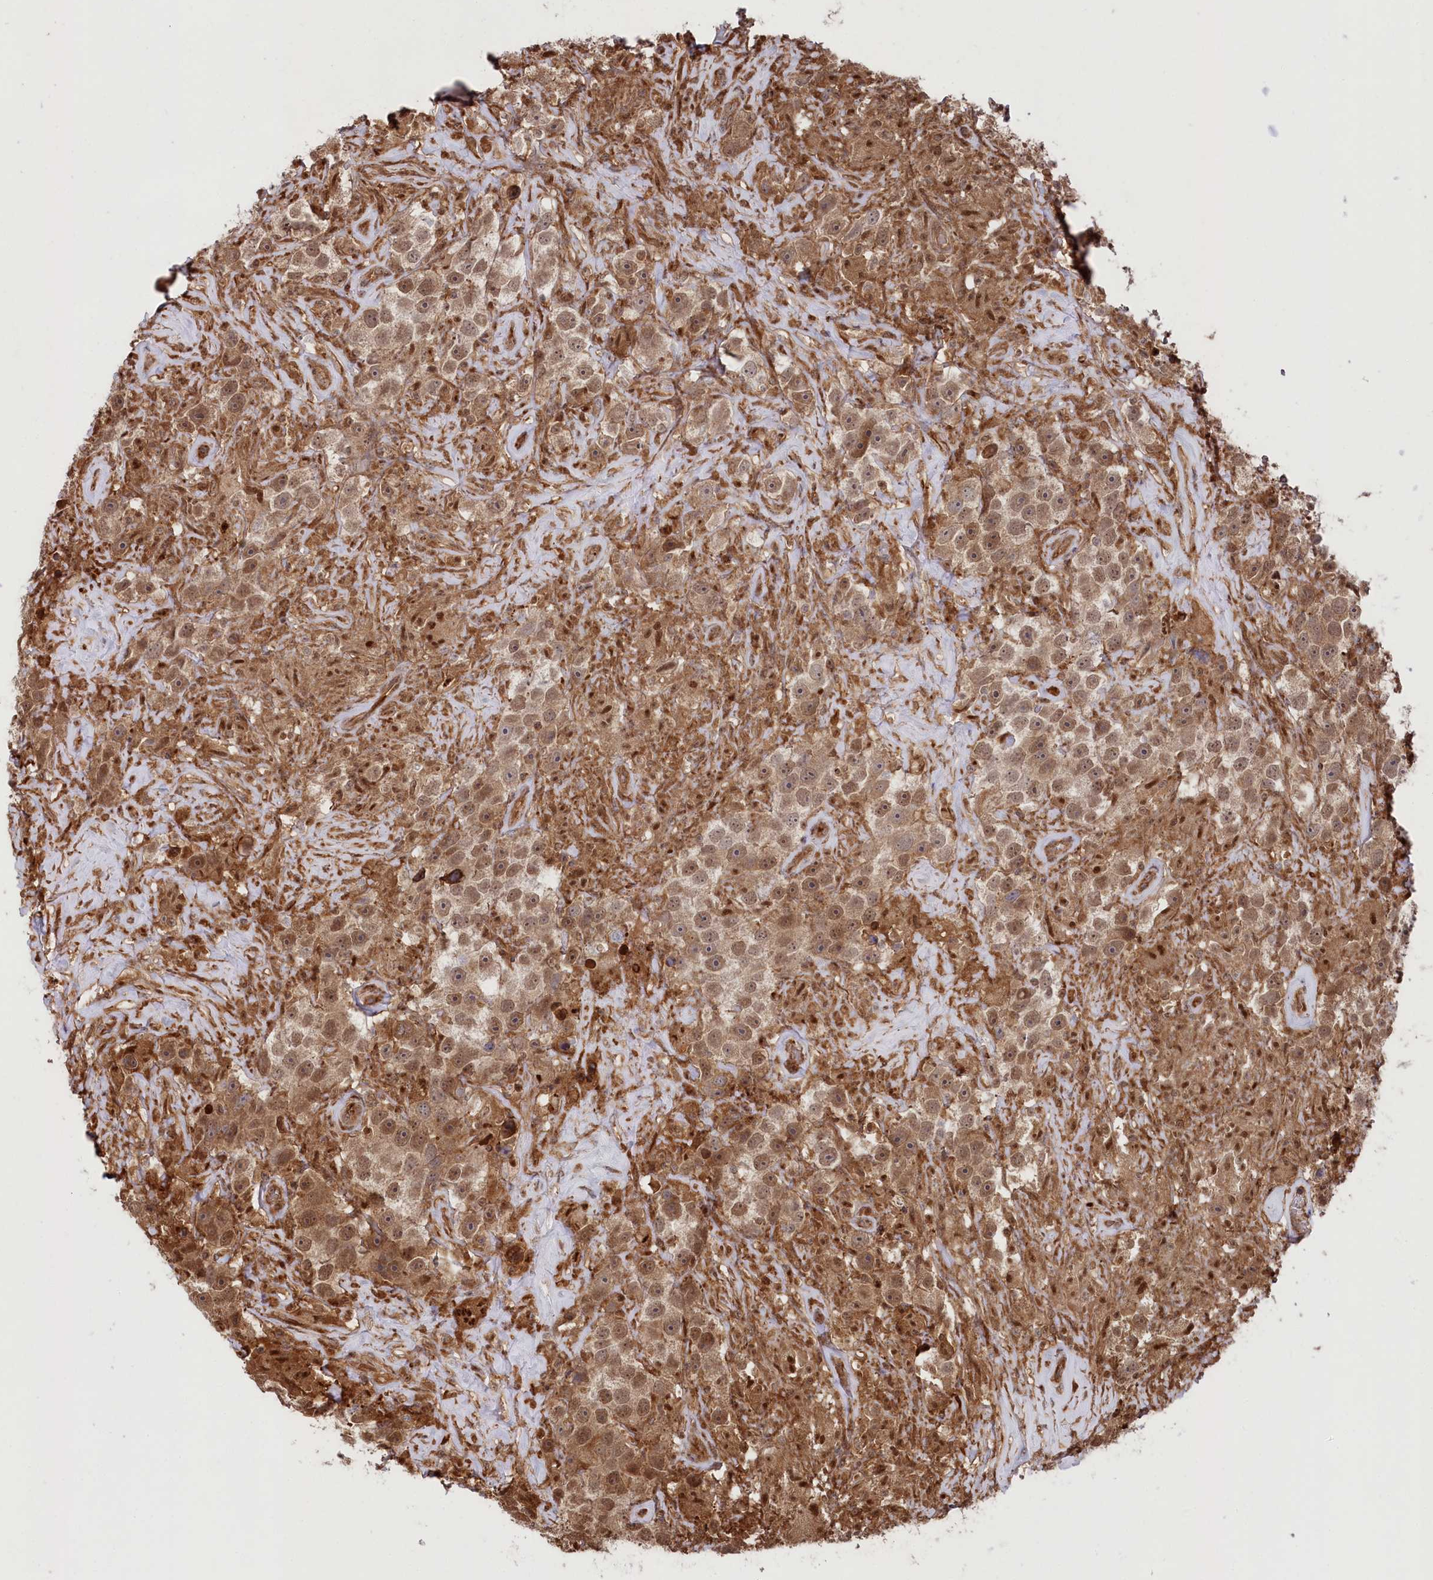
{"staining": {"intensity": "moderate", "quantity": ">75%", "location": "cytoplasmic/membranous,nuclear"}, "tissue": "testis cancer", "cell_type": "Tumor cells", "image_type": "cancer", "snomed": [{"axis": "morphology", "description": "Seminoma, NOS"}, {"axis": "topography", "description": "Testis"}], "caption": "Testis seminoma stained for a protein demonstrates moderate cytoplasmic/membranous and nuclear positivity in tumor cells.", "gene": "PSMA1", "patient": {"sex": "male", "age": 49}}